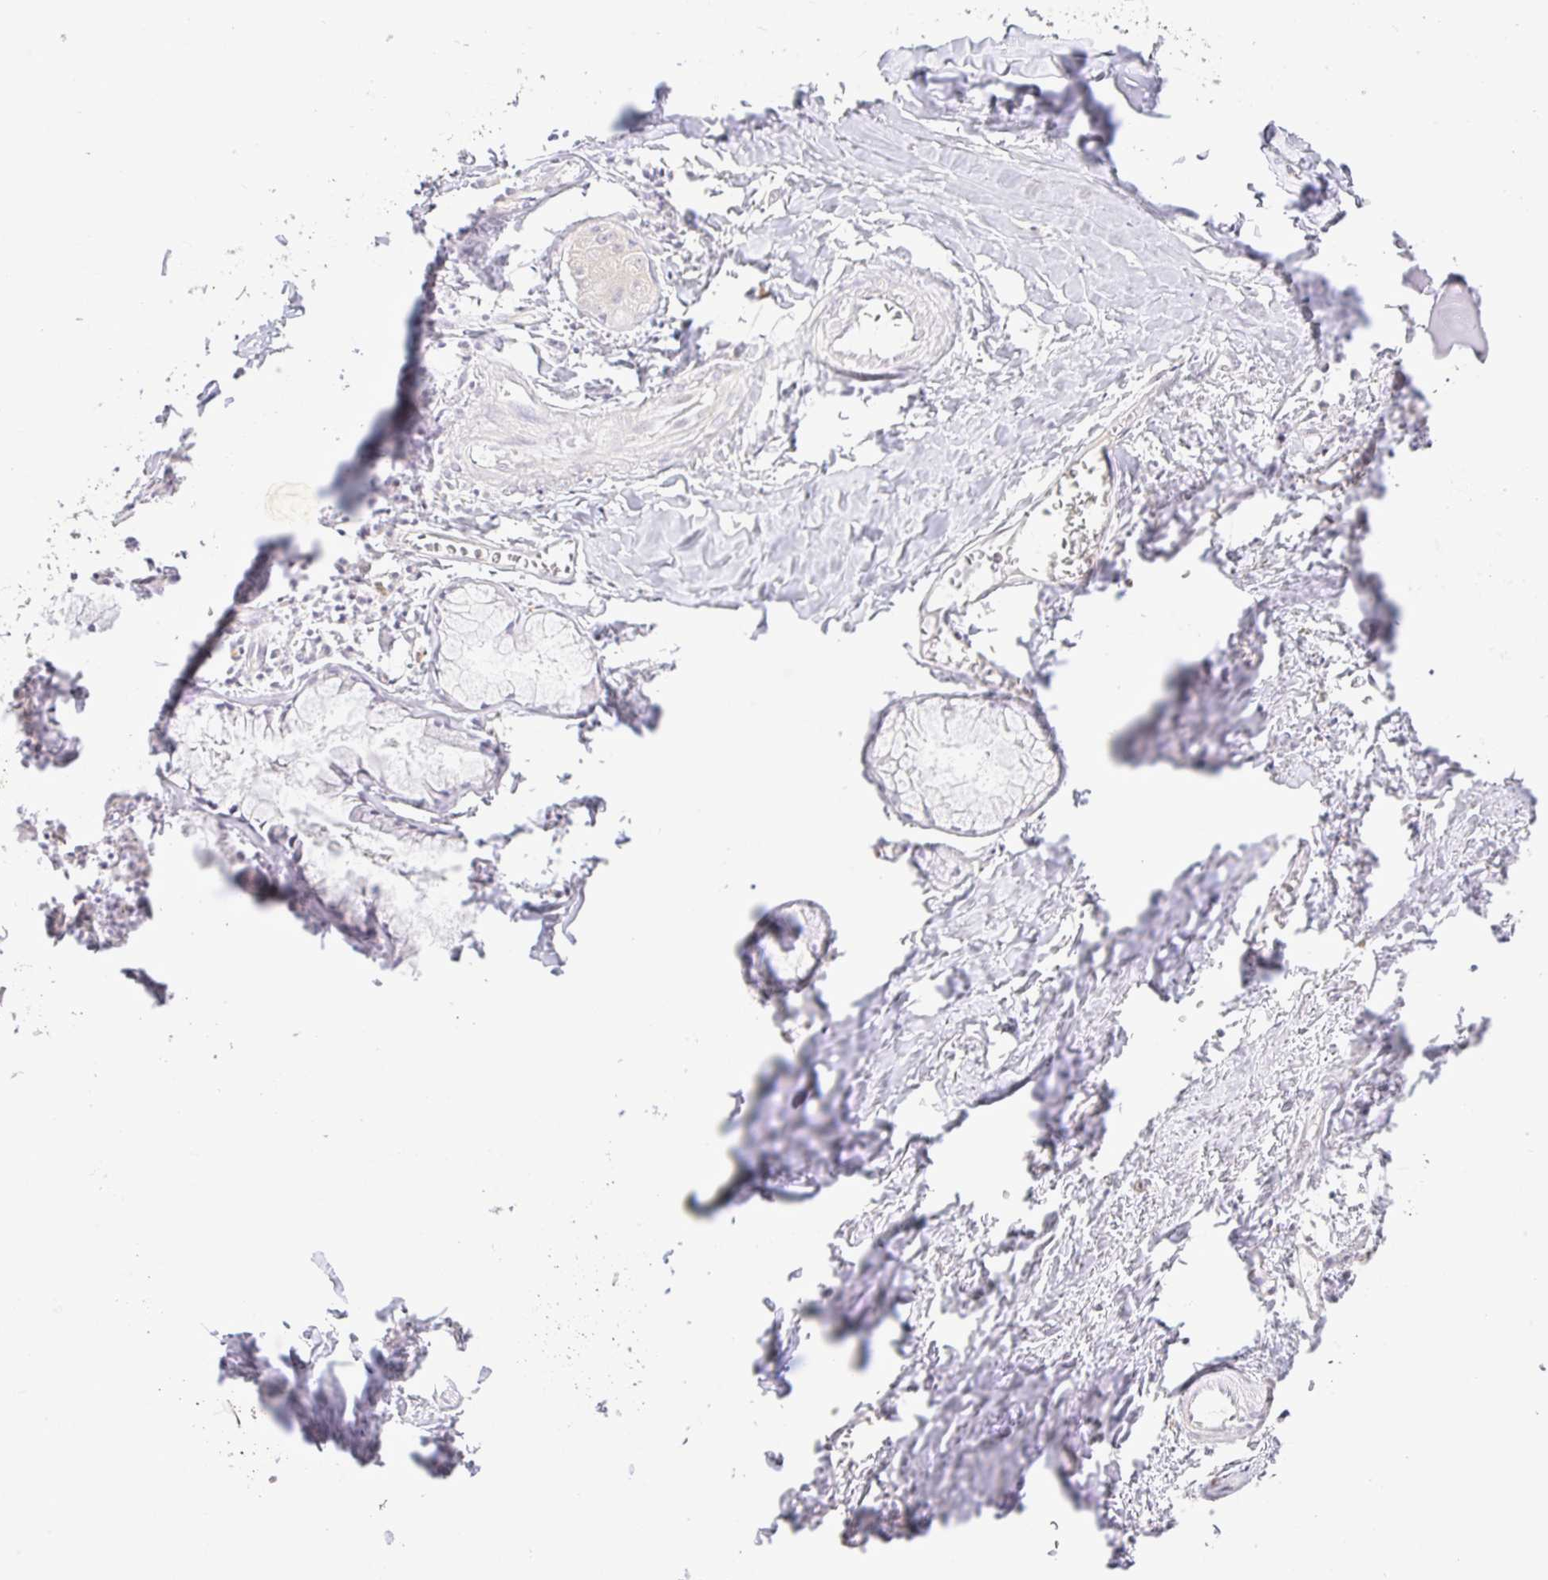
{"staining": {"intensity": "negative", "quantity": "none", "location": "none"}, "tissue": "soft tissue", "cell_type": "Chondrocytes", "image_type": "normal", "snomed": [{"axis": "morphology", "description": "Normal tissue, NOS"}, {"axis": "topography", "description": "Cartilage tissue"}], "caption": "Soft tissue stained for a protein using IHC exhibits no expression chondrocytes.", "gene": "EPN3", "patient": {"sex": "male", "age": 57}}